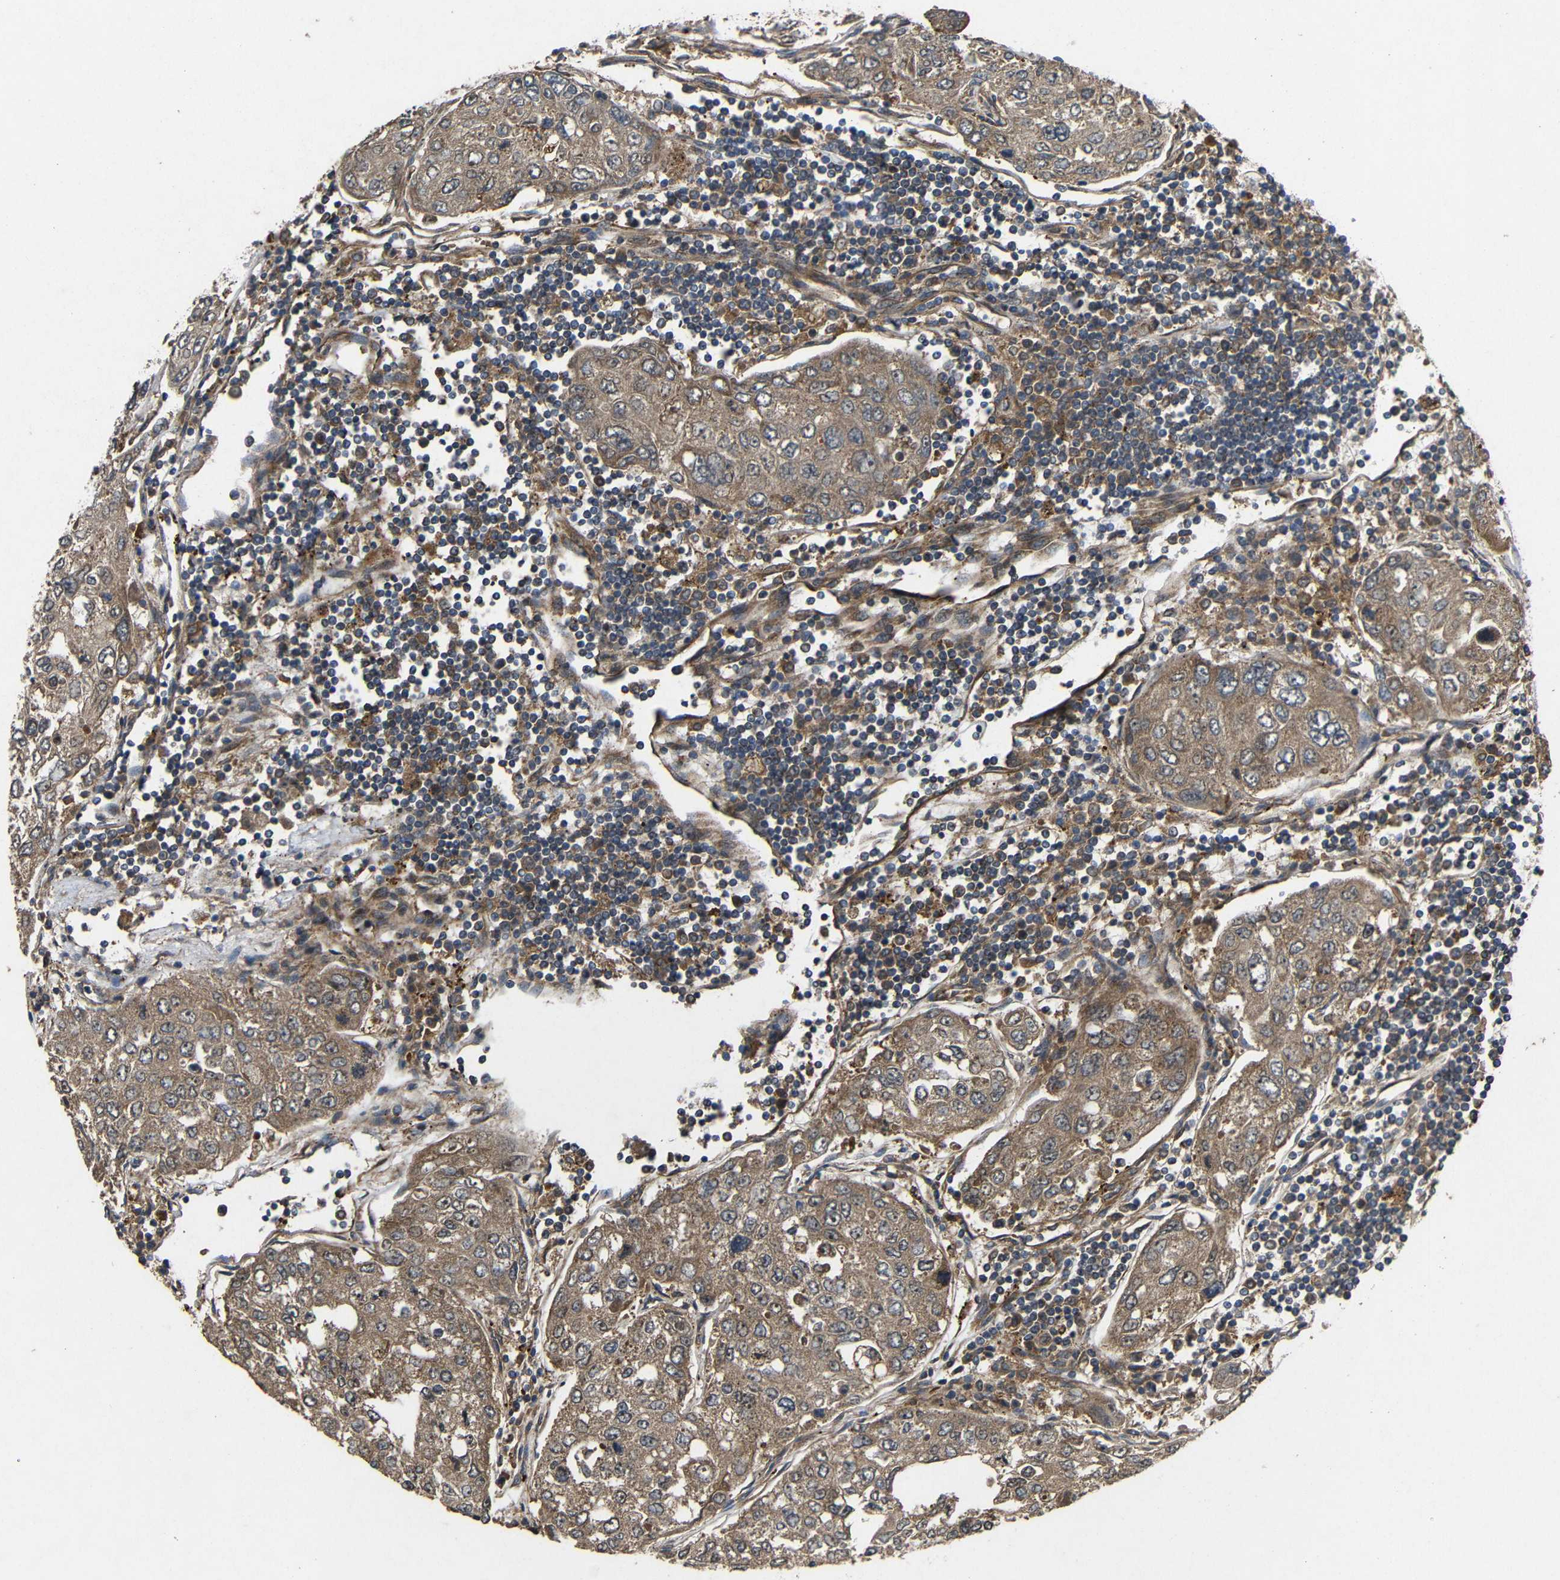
{"staining": {"intensity": "moderate", "quantity": ">75%", "location": "cytoplasmic/membranous"}, "tissue": "urothelial cancer", "cell_type": "Tumor cells", "image_type": "cancer", "snomed": [{"axis": "morphology", "description": "Urothelial carcinoma, High grade"}, {"axis": "topography", "description": "Lymph node"}, {"axis": "topography", "description": "Urinary bladder"}], "caption": "The histopathology image reveals immunohistochemical staining of urothelial carcinoma (high-grade). There is moderate cytoplasmic/membranous staining is appreciated in about >75% of tumor cells.", "gene": "EIF2S1", "patient": {"sex": "male", "age": 51}}